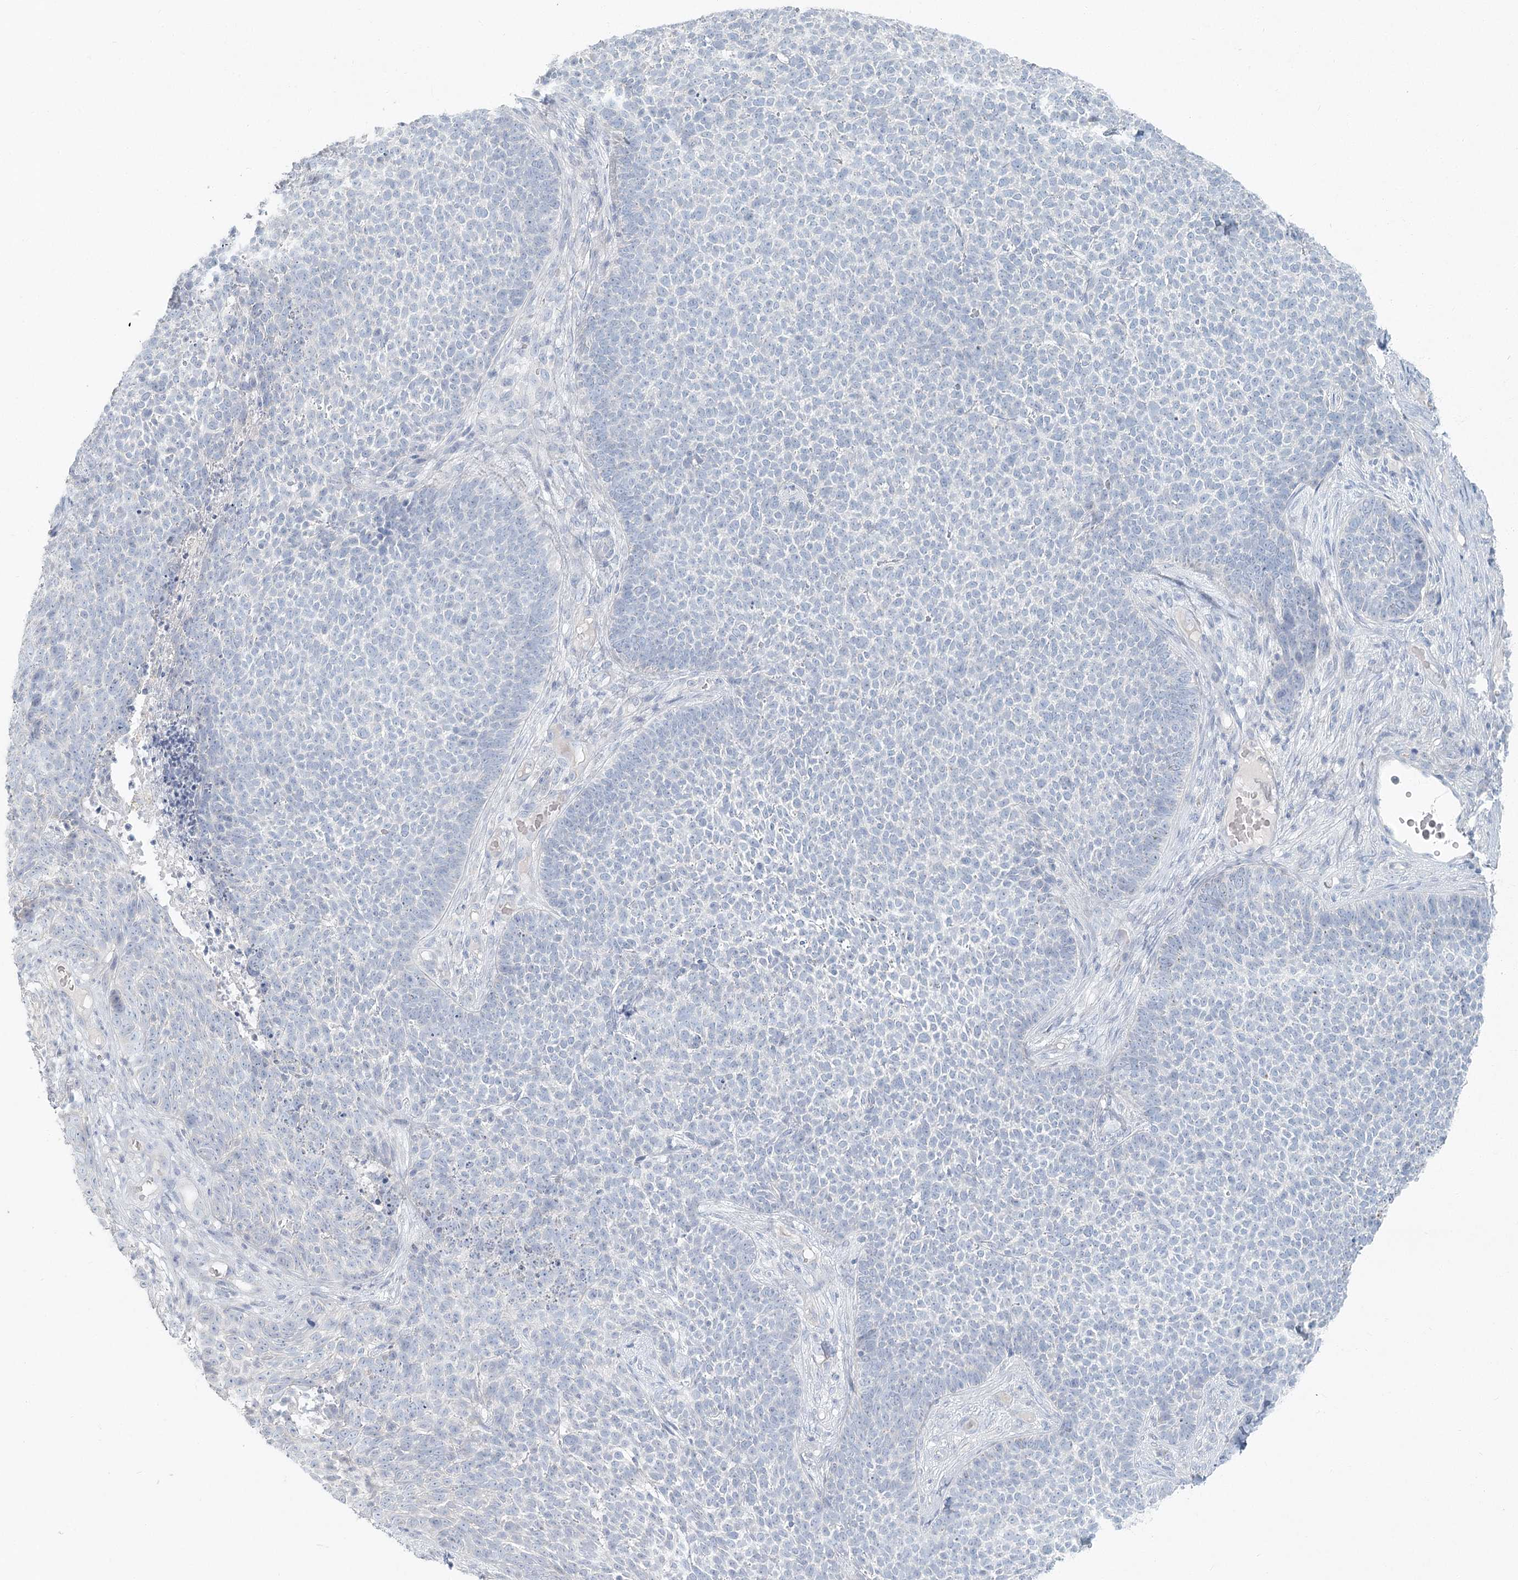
{"staining": {"intensity": "negative", "quantity": "none", "location": "none"}, "tissue": "skin cancer", "cell_type": "Tumor cells", "image_type": "cancer", "snomed": [{"axis": "morphology", "description": "Basal cell carcinoma"}, {"axis": "topography", "description": "Skin"}], "caption": "Skin cancer was stained to show a protein in brown. There is no significant staining in tumor cells.", "gene": "LRP2BP", "patient": {"sex": "female", "age": 84}}